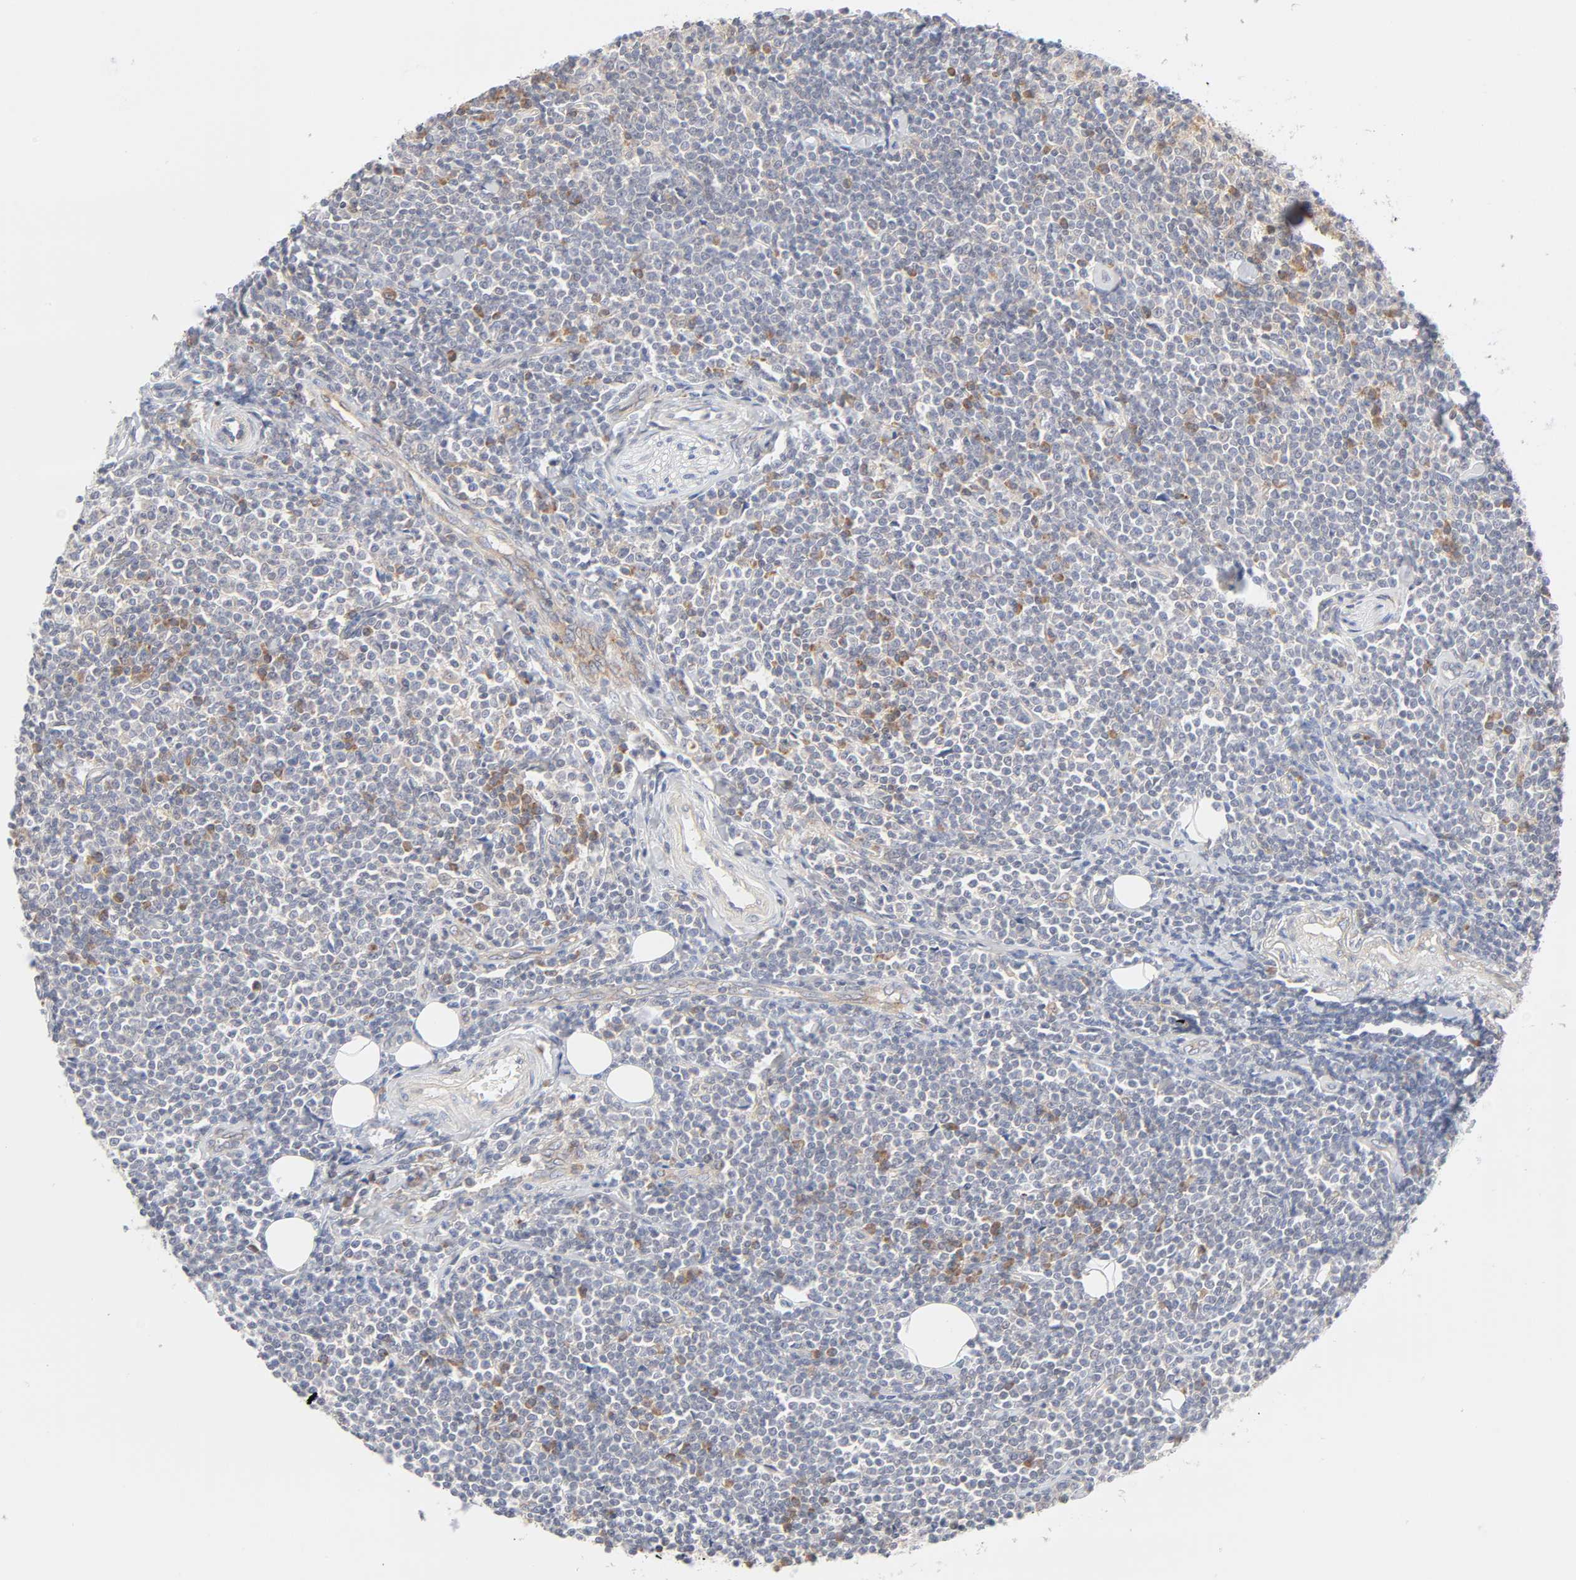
{"staining": {"intensity": "moderate", "quantity": "<25%", "location": "cytoplasmic/membranous"}, "tissue": "lymphoma", "cell_type": "Tumor cells", "image_type": "cancer", "snomed": [{"axis": "morphology", "description": "Malignant lymphoma, non-Hodgkin's type, Low grade"}, {"axis": "topography", "description": "Soft tissue"}], "caption": "Lymphoma stained with a protein marker displays moderate staining in tumor cells.", "gene": "IL4R", "patient": {"sex": "male", "age": 92}}